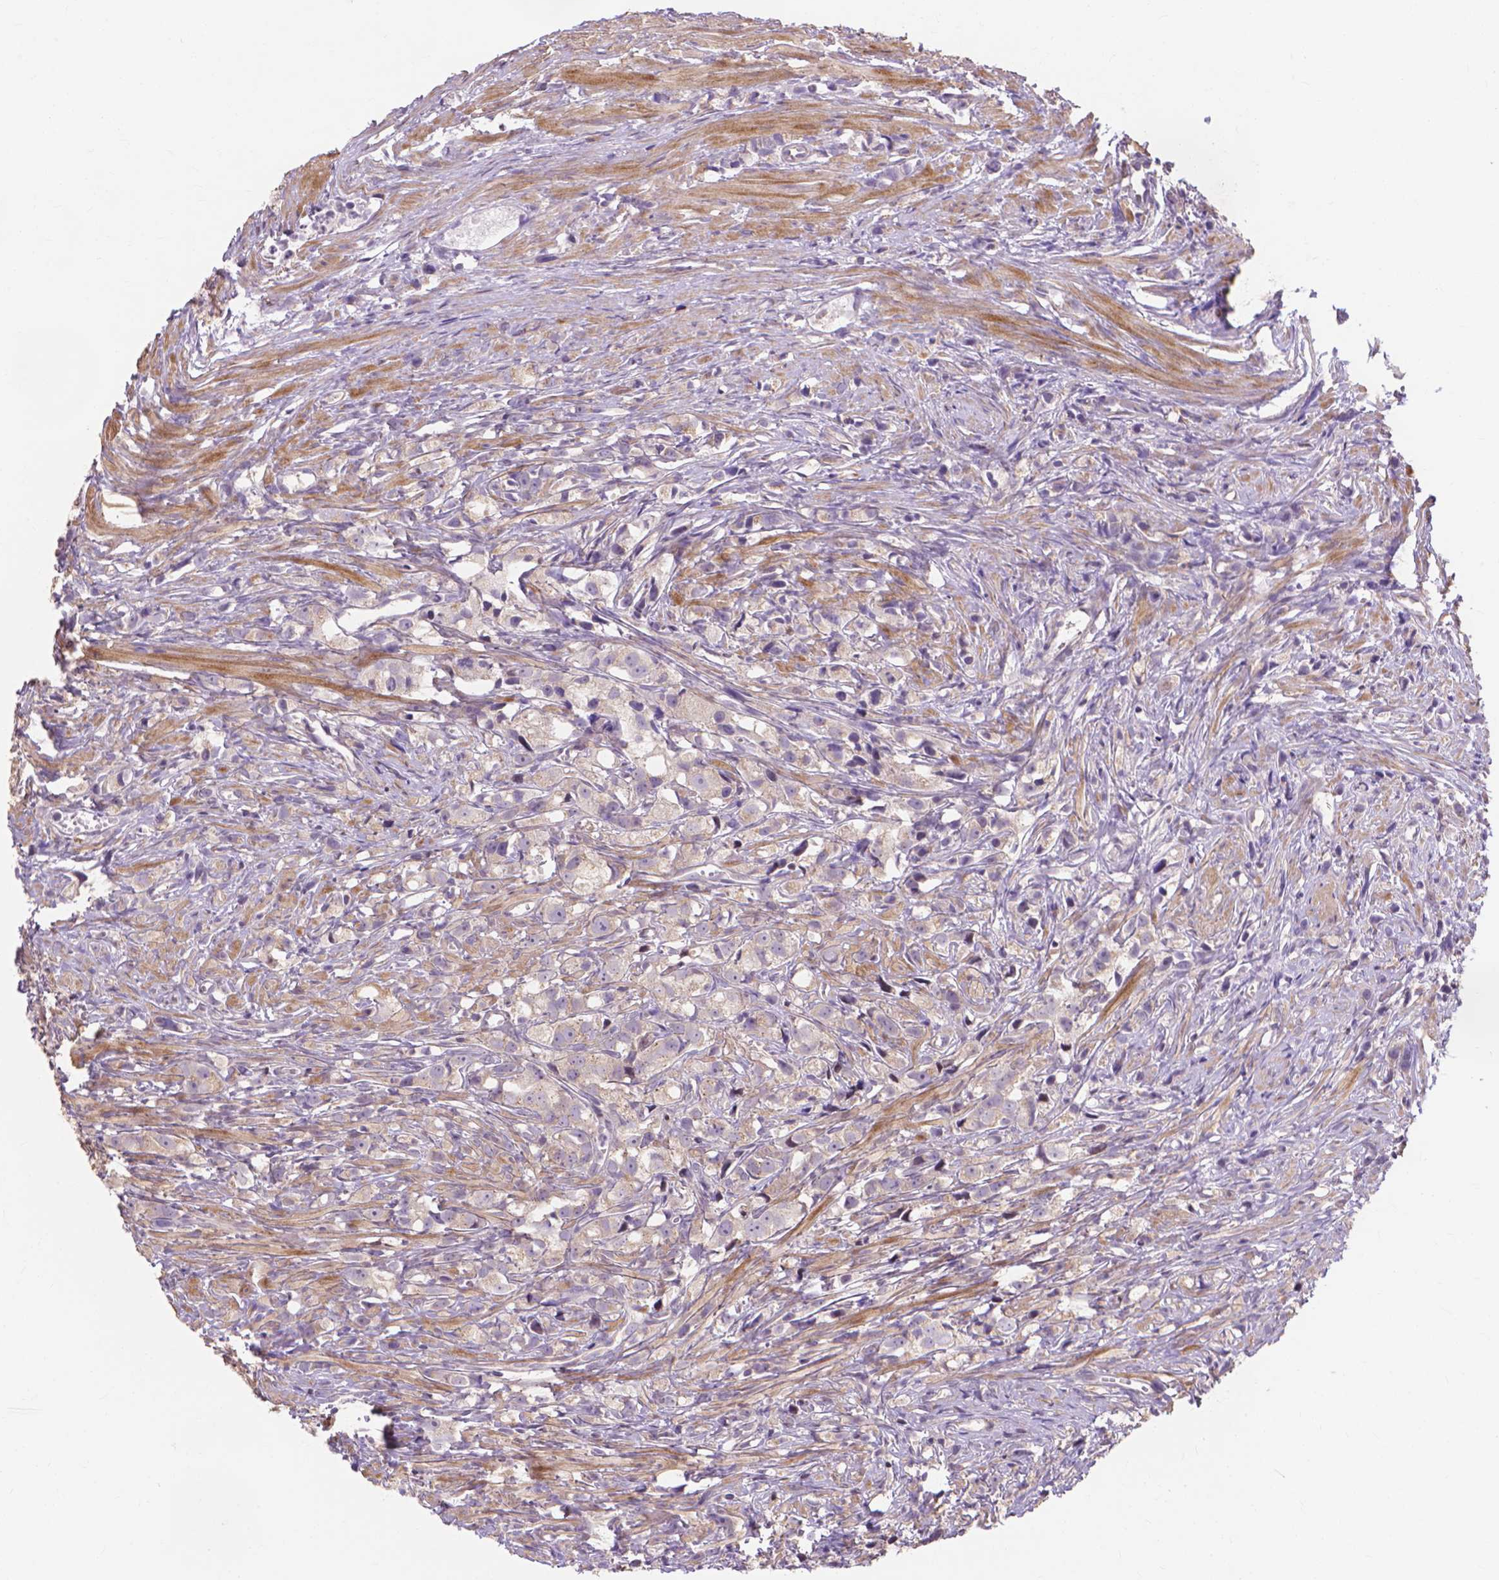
{"staining": {"intensity": "weak", "quantity": "25%-75%", "location": "cytoplasmic/membranous"}, "tissue": "prostate cancer", "cell_type": "Tumor cells", "image_type": "cancer", "snomed": [{"axis": "morphology", "description": "Adenocarcinoma, High grade"}, {"axis": "topography", "description": "Prostate"}], "caption": "This photomicrograph shows immunohistochemistry (IHC) staining of prostate cancer, with low weak cytoplasmic/membranous positivity in approximately 25%-75% of tumor cells.", "gene": "PRDM13", "patient": {"sex": "male", "age": 75}}